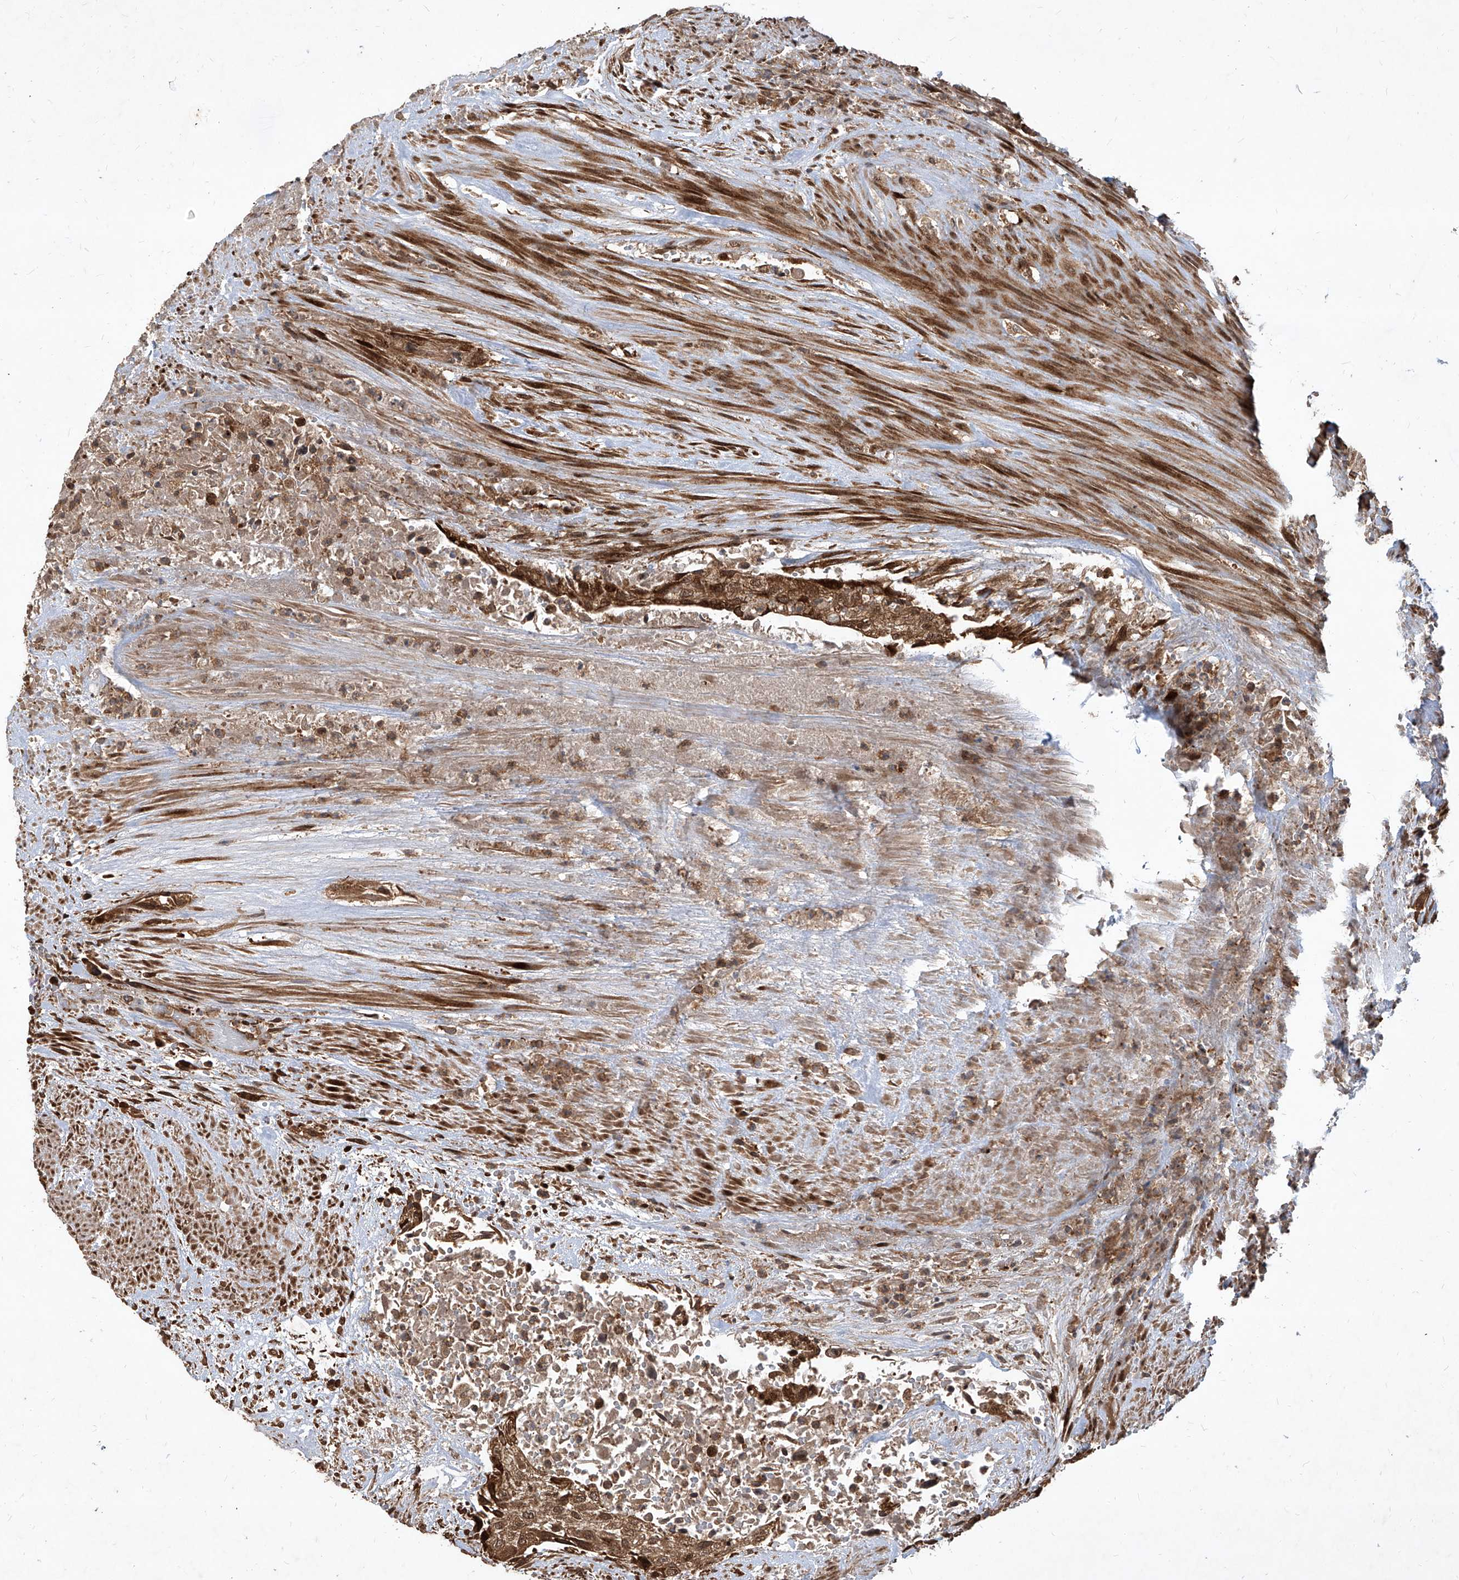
{"staining": {"intensity": "moderate", "quantity": ">75%", "location": "cytoplasmic/membranous,nuclear"}, "tissue": "urothelial cancer", "cell_type": "Tumor cells", "image_type": "cancer", "snomed": [{"axis": "morphology", "description": "Urothelial carcinoma, High grade"}, {"axis": "topography", "description": "Urinary bladder"}], "caption": "Immunohistochemistry photomicrograph of neoplastic tissue: high-grade urothelial carcinoma stained using IHC displays medium levels of moderate protein expression localized specifically in the cytoplasmic/membranous and nuclear of tumor cells, appearing as a cytoplasmic/membranous and nuclear brown color.", "gene": "MAGED2", "patient": {"sex": "male", "age": 35}}